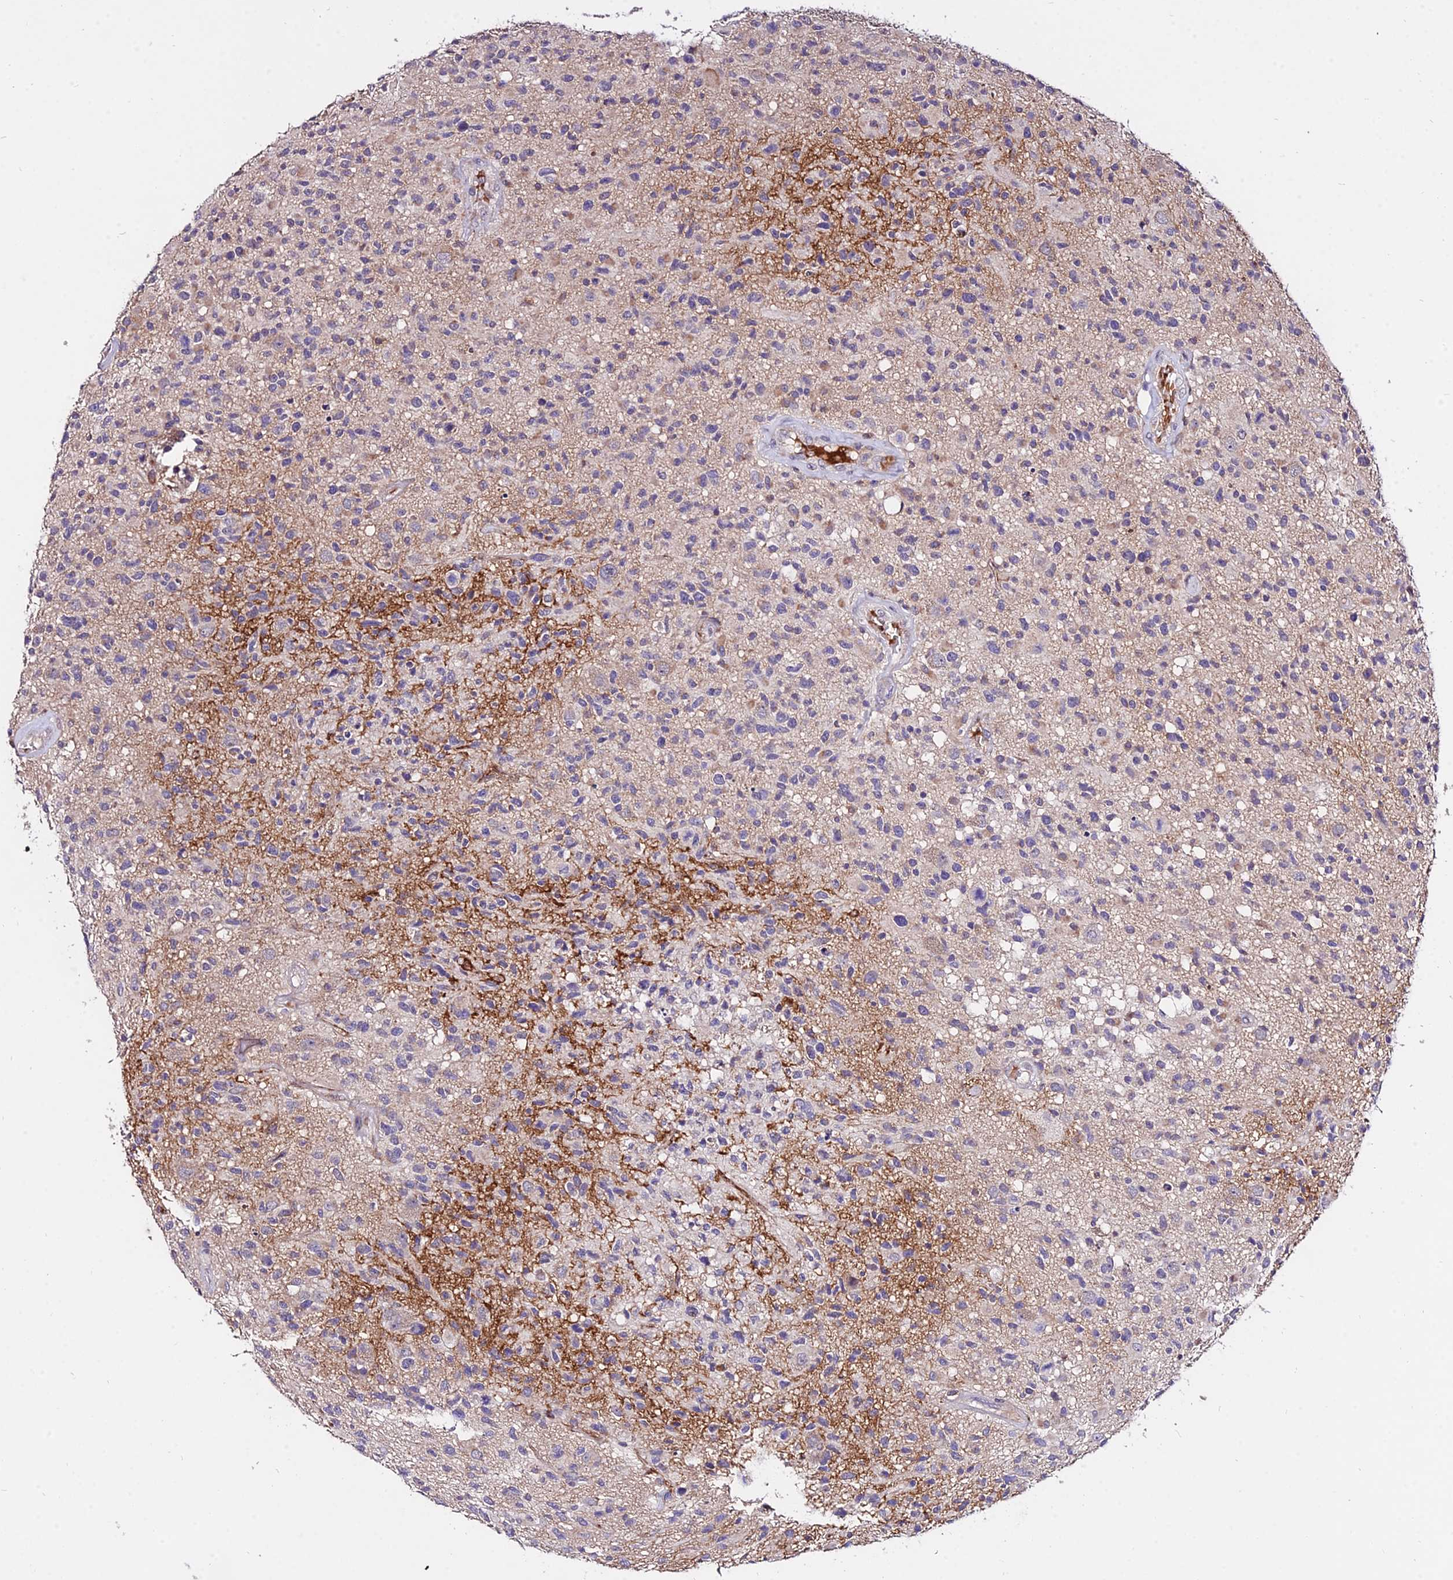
{"staining": {"intensity": "negative", "quantity": "none", "location": "none"}, "tissue": "glioma", "cell_type": "Tumor cells", "image_type": "cancer", "snomed": [{"axis": "morphology", "description": "Glioma, malignant, High grade"}, {"axis": "morphology", "description": "Glioblastoma, NOS"}, {"axis": "topography", "description": "Brain"}], "caption": "IHC histopathology image of glioma stained for a protein (brown), which displays no expression in tumor cells.", "gene": "WDR5B", "patient": {"sex": "male", "age": 60}}